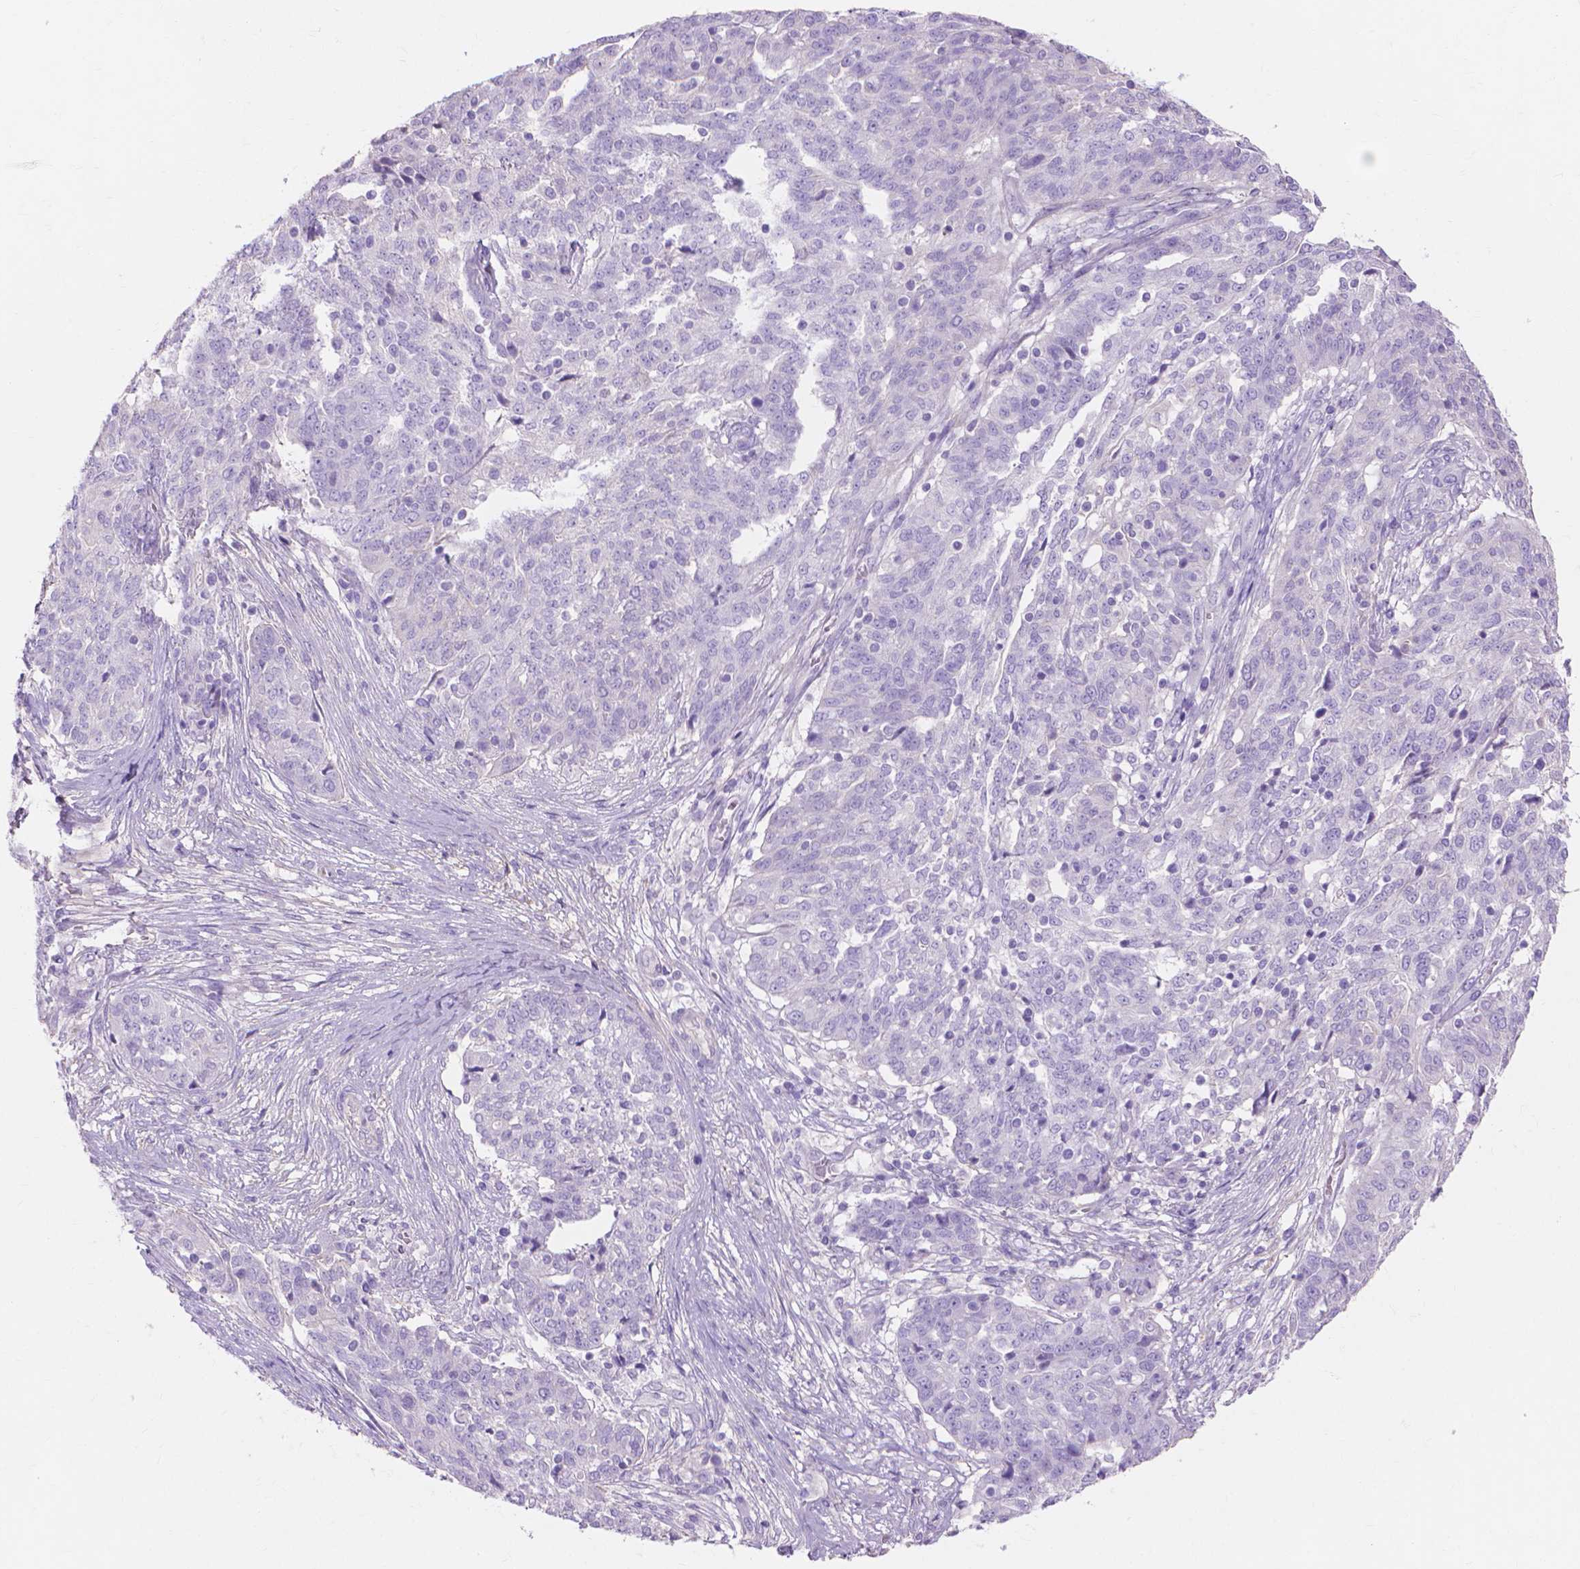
{"staining": {"intensity": "negative", "quantity": "none", "location": "none"}, "tissue": "ovarian cancer", "cell_type": "Tumor cells", "image_type": "cancer", "snomed": [{"axis": "morphology", "description": "Cystadenocarcinoma, serous, NOS"}, {"axis": "topography", "description": "Ovary"}], "caption": "A micrograph of human ovarian serous cystadenocarcinoma is negative for staining in tumor cells.", "gene": "MBLAC1", "patient": {"sex": "female", "age": 67}}